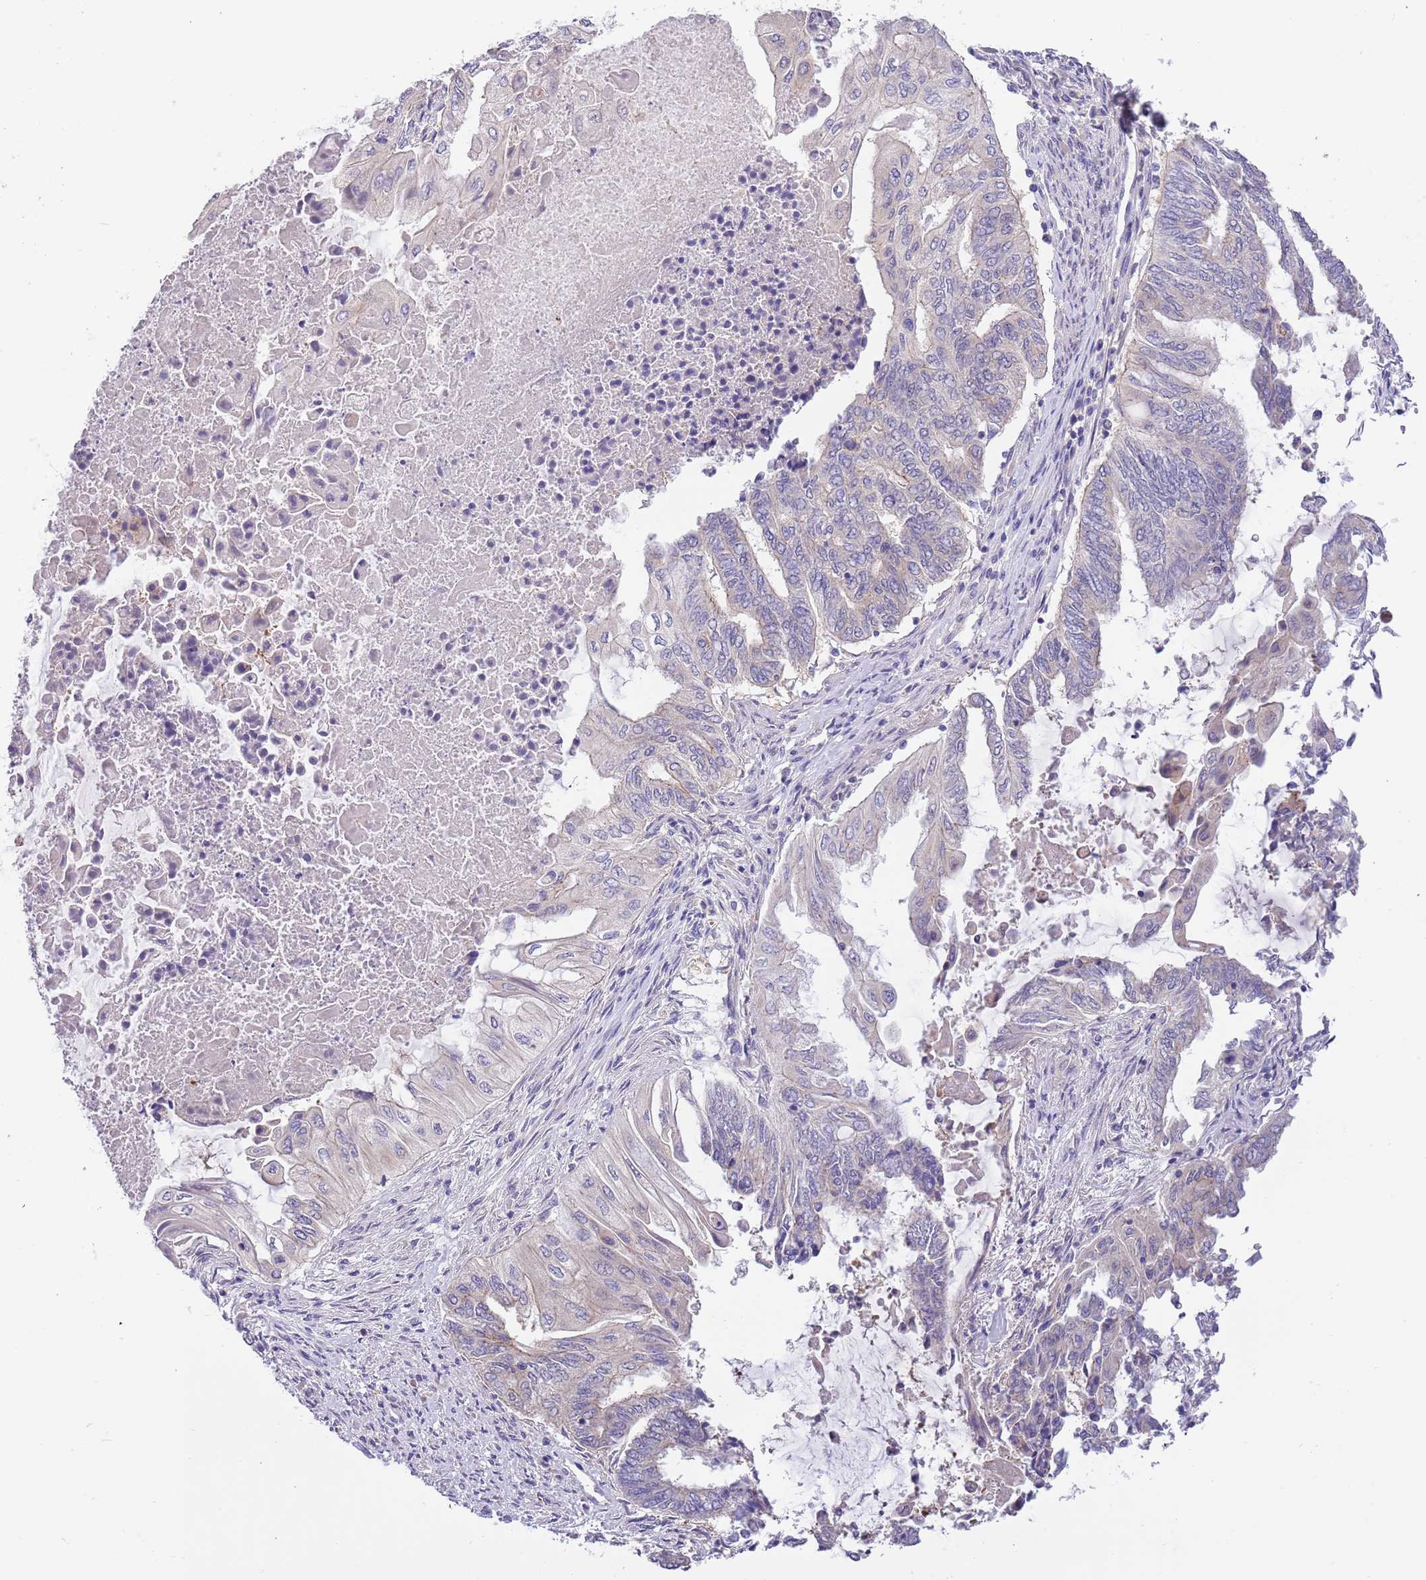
{"staining": {"intensity": "negative", "quantity": "none", "location": "none"}, "tissue": "endometrial cancer", "cell_type": "Tumor cells", "image_type": "cancer", "snomed": [{"axis": "morphology", "description": "Adenocarcinoma, NOS"}, {"axis": "topography", "description": "Uterus"}, {"axis": "topography", "description": "Endometrium"}], "caption": "Tumor cells are negative for protein expression in human endometrial adenocarcinoma.", "gene": "STIP1", "patient": {"sex": "female", "age": 70}}